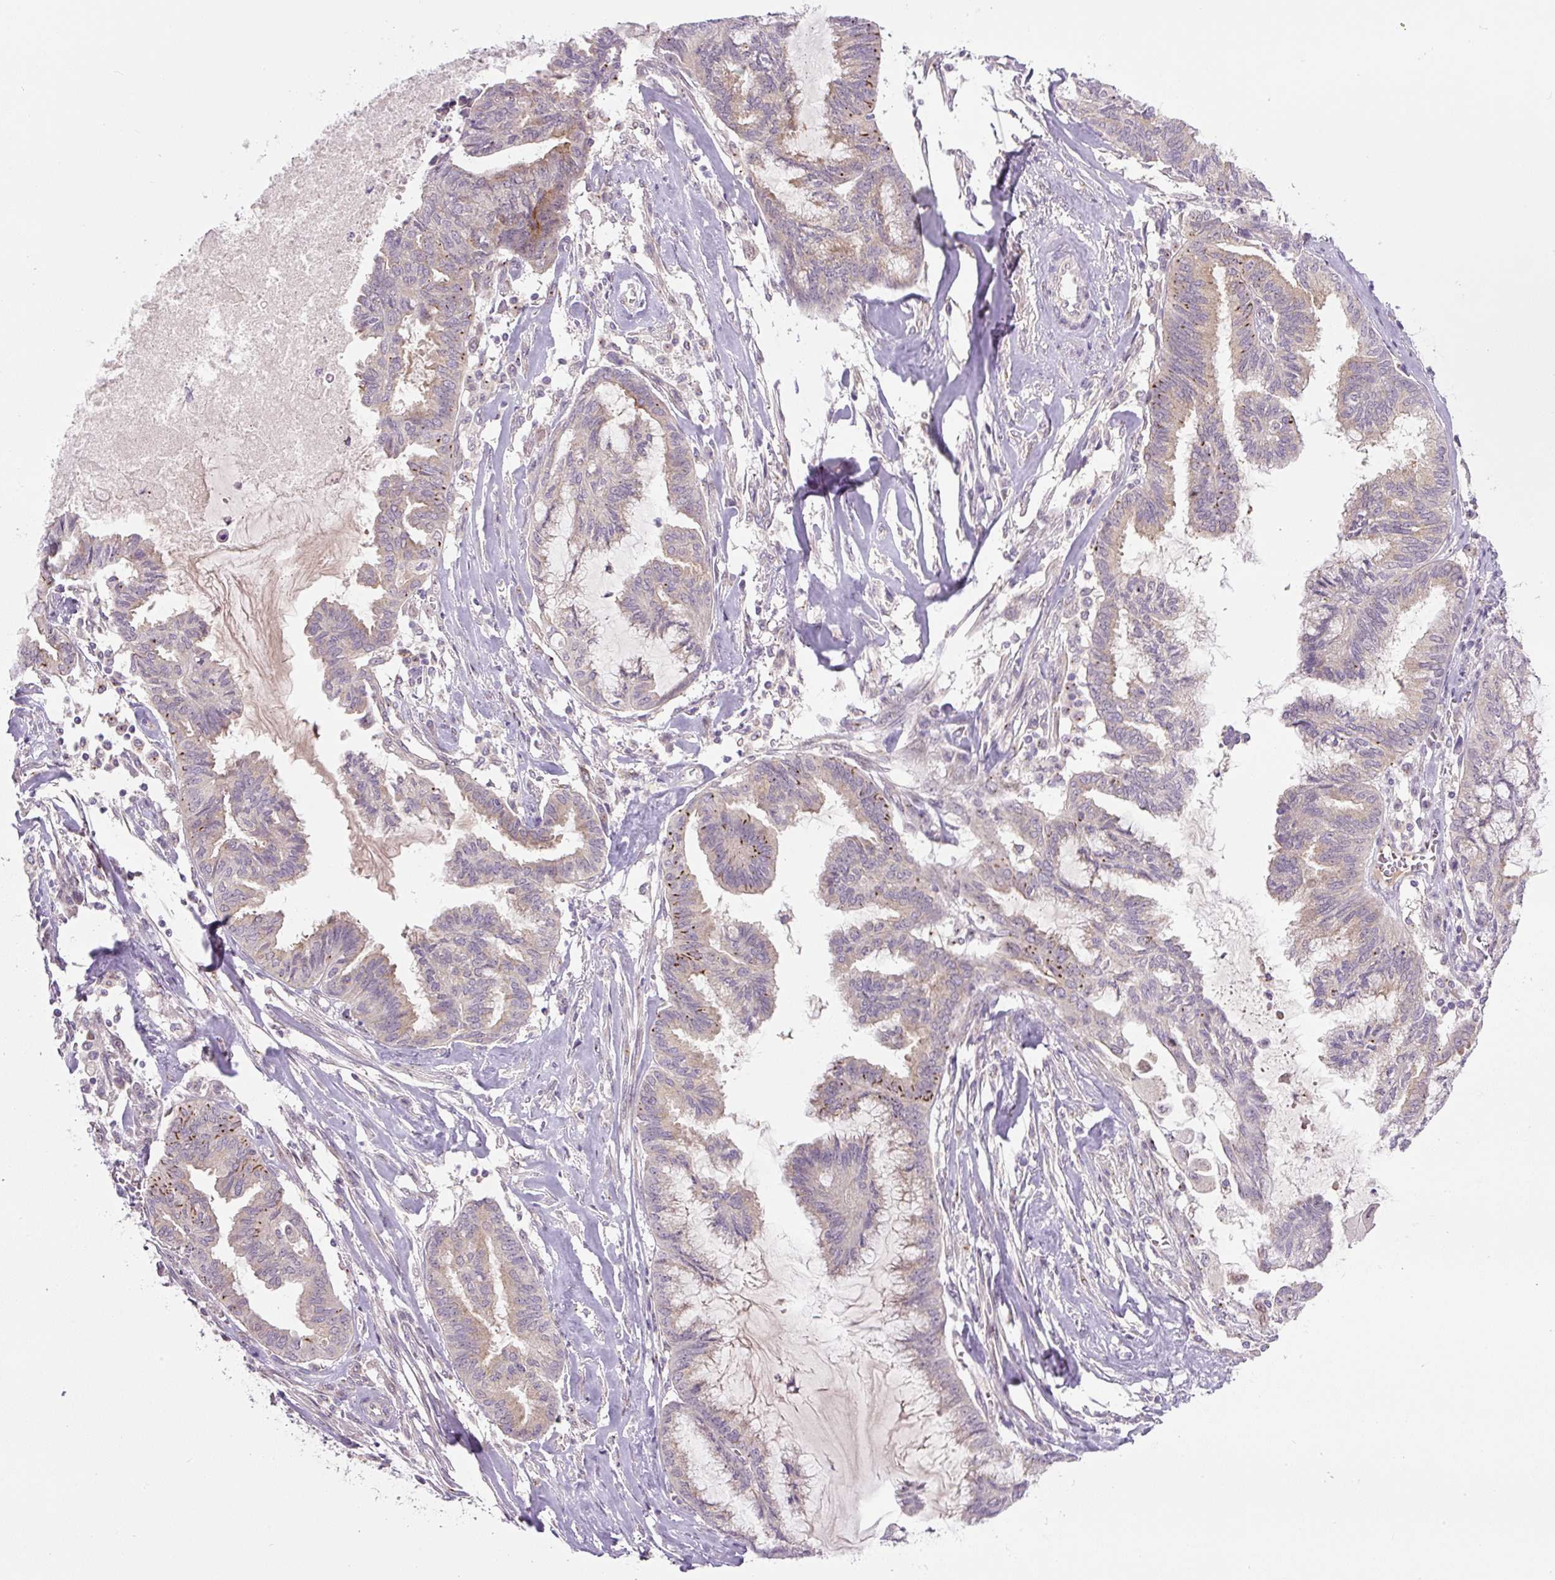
{"staining": {"intensity": "moderate", "quantity": "<25%", "location": "cytoplasmic/membranous"}, "tissue": "endometrial cancer", "cell_type": "Tumor cells", "image_type": "cancer", "snomed": [{"axis": "morphology", "description": "Adenocarcinoma, NOS"}, {"axis": "topography", "description": "Endometrium"}], "caption": "Endometrial cancer (adenocarcinoma) stained for a protein shows moderate cytoplasmic/membranous positivity in tumor cells.", "gene": "PCM1", "patient": {"sex": "female", "age": 86}}